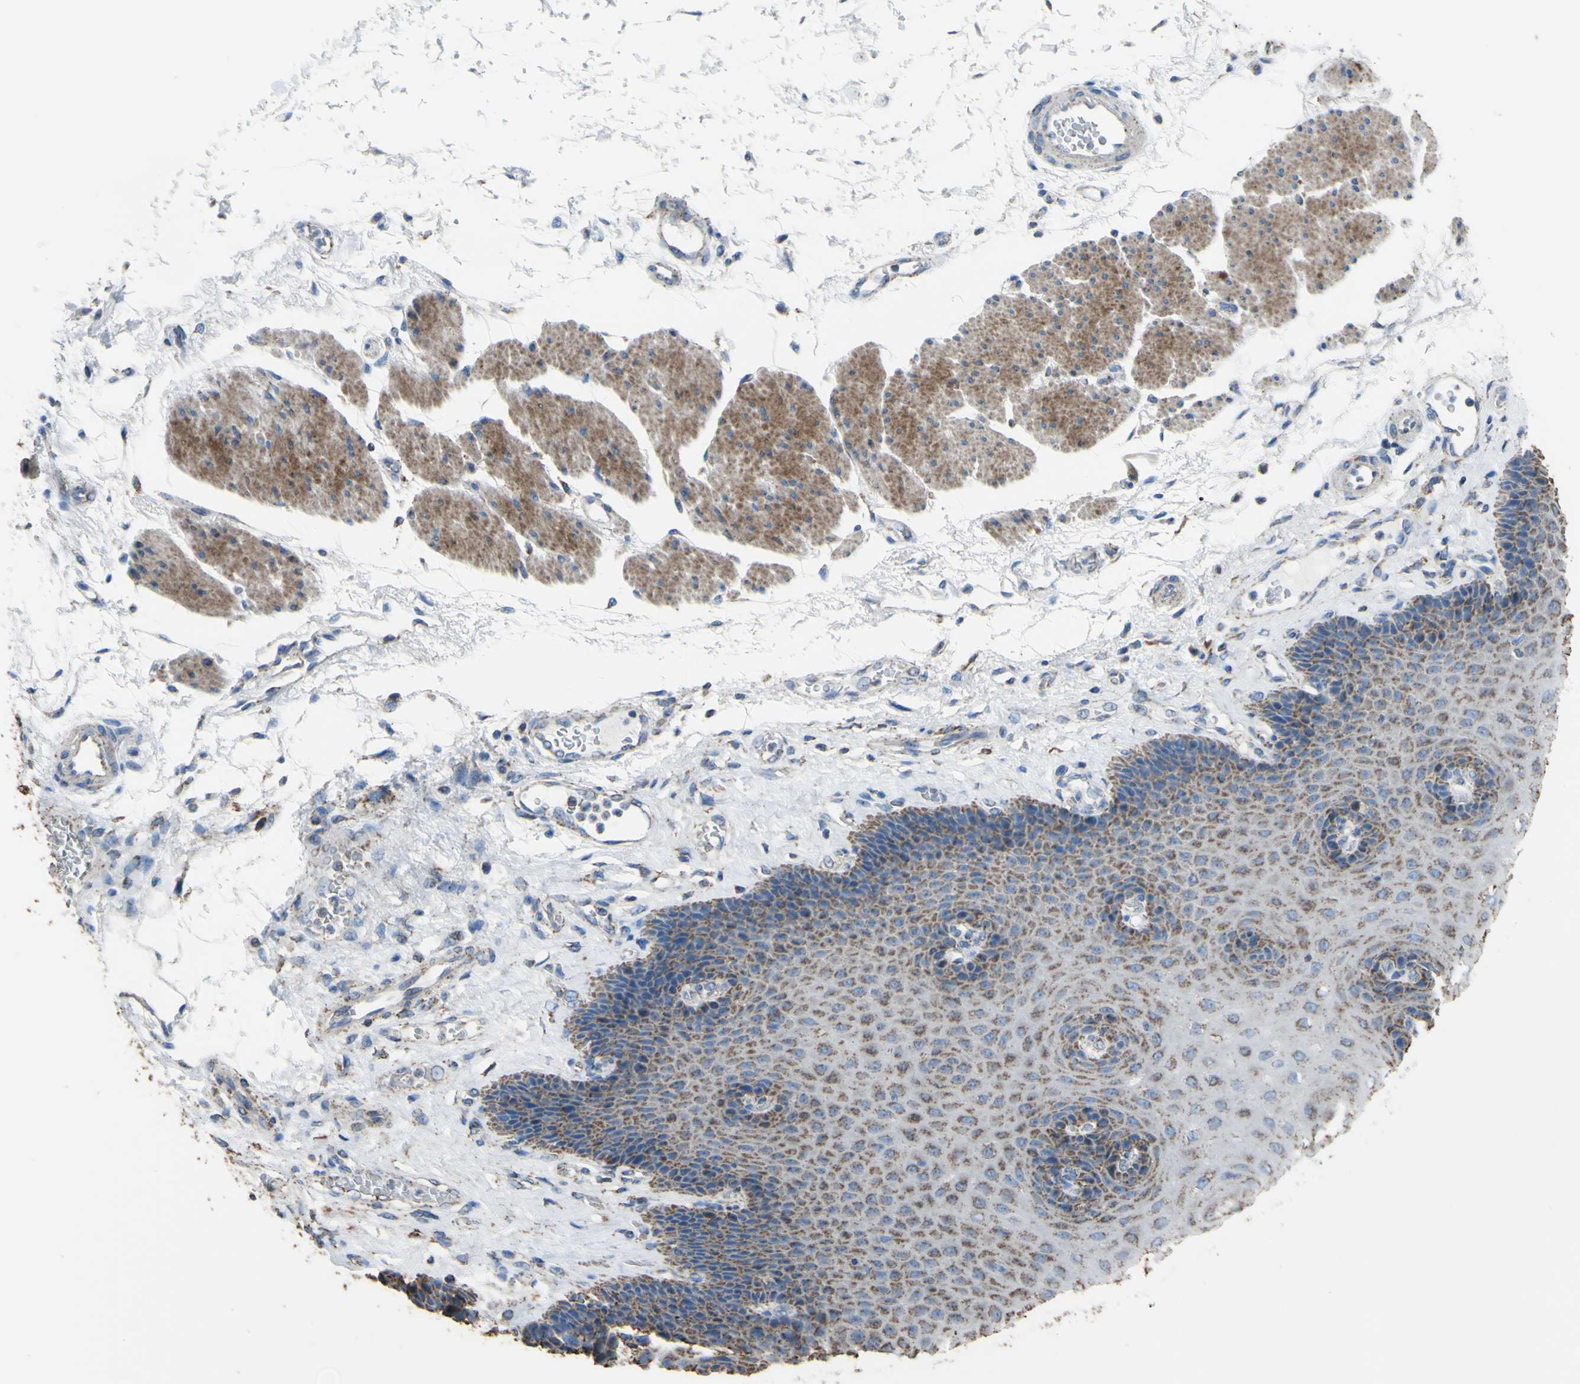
{"staining": {"intensity": "moderate", "quantity": ">75%", "location": "cytoplasmic/membranous"}, "tissue": "esophagus", "cell_type": "Squamous epithelial cells", "image_type": "normal", "snomed": [{"axis": "morphology", "description": "Normal tissue, NOS"}, {"axis": "topography", "description": "Esophagus"}], "caption": "A high-resolution image shows immunohistochemistry (IHC) staining of benign esophagus, which demonstrates moderate cytoplasmic/membranous positivity in about >75% of squamous epithelial cells.", "gene": "CMKLR2", "patient": {"sex": "female", "age": 72}}